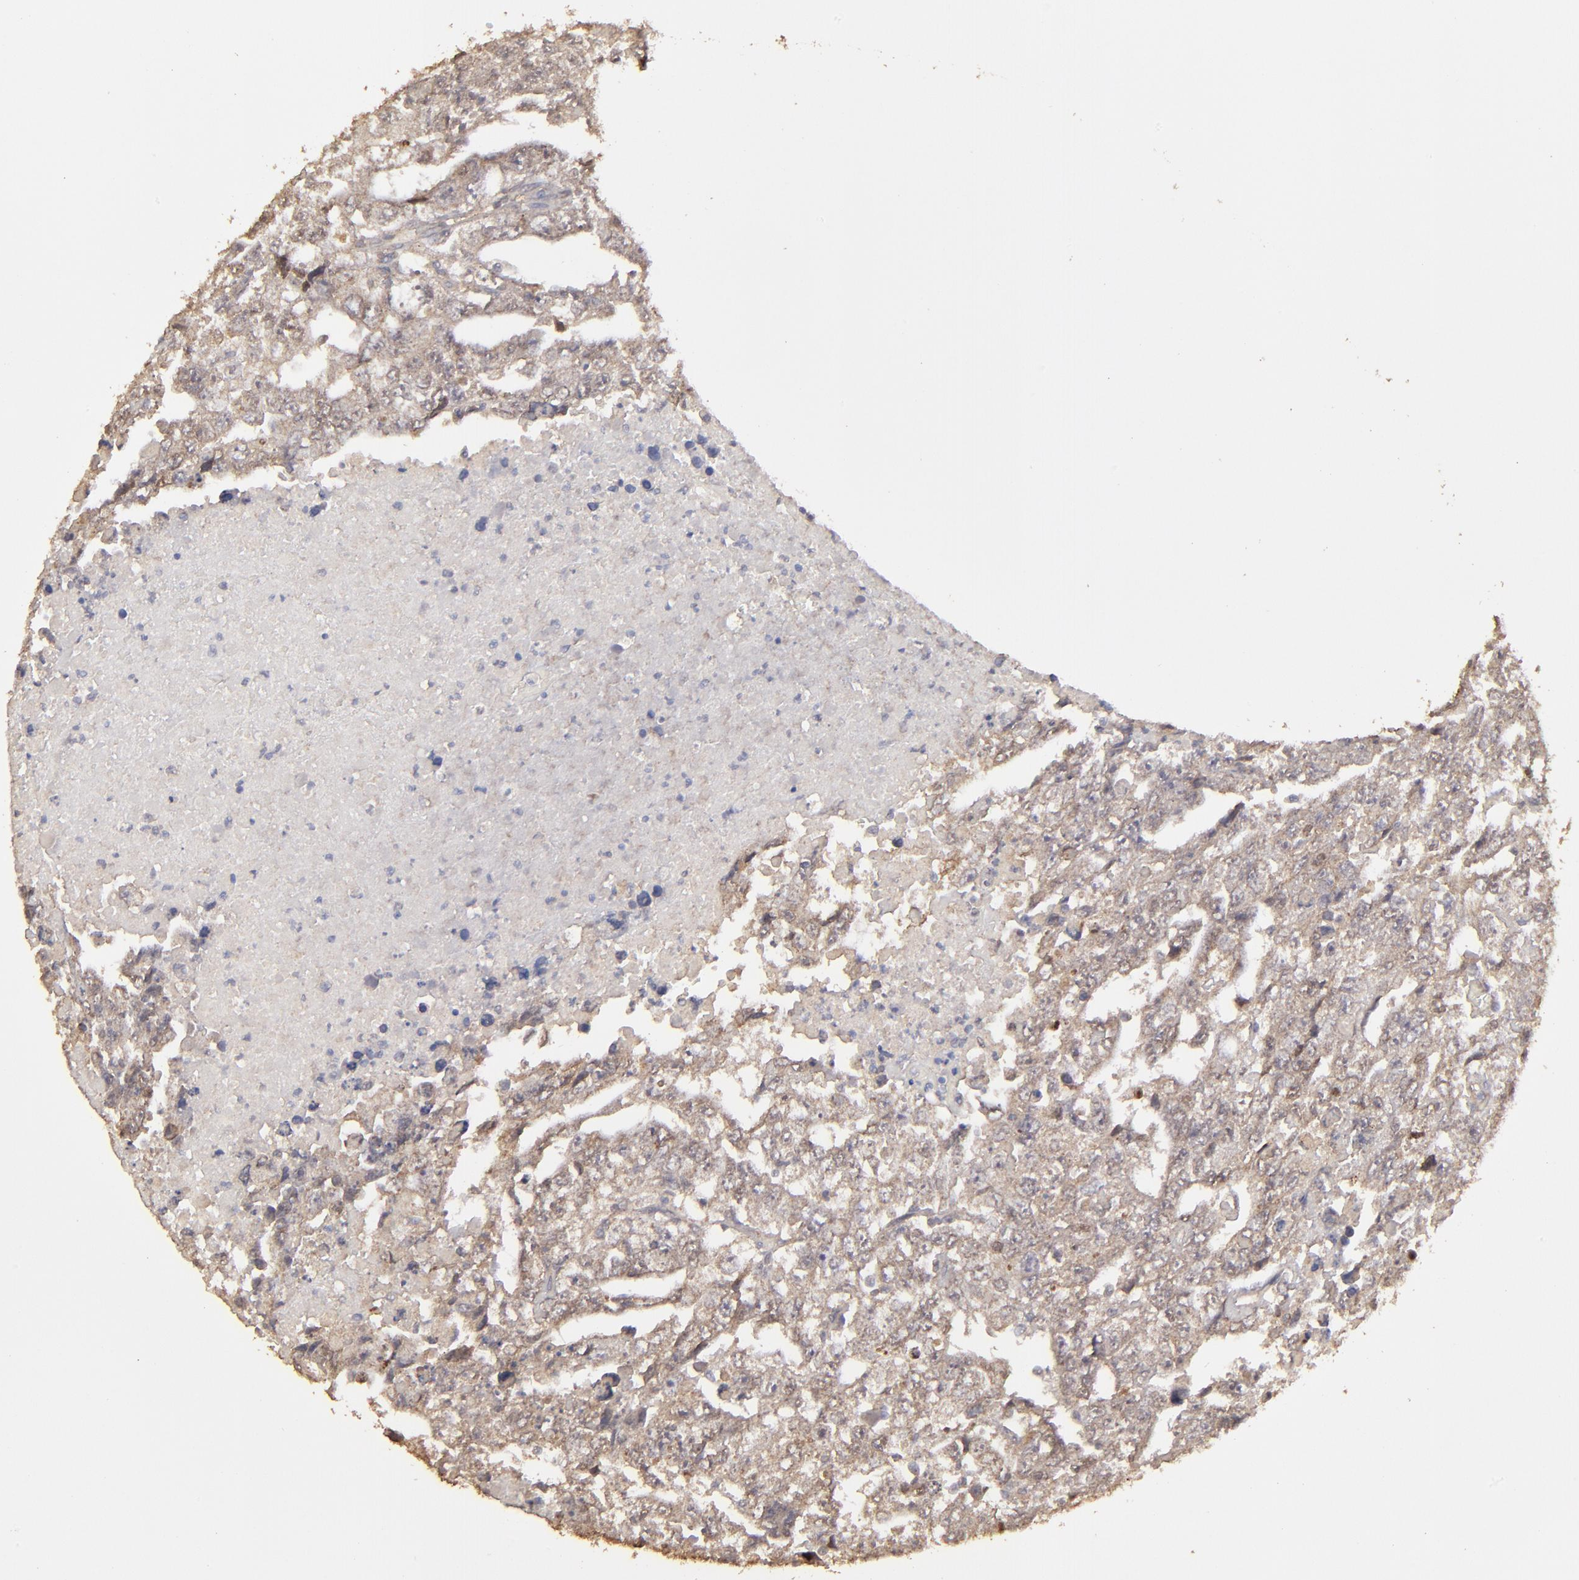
{"staining": {"intensity": "weak", "quantity": ">75%", "location": "cytoplasmic/membranous"}, "tissue": "testis cancer", "cell_type": "Tumor cells", "image_type": "cancer", "snomed": [{"axis": "morphology", "description": "Carcinoma, Embryonal, NOS"}, {"axis": "topography", "description": "Testis"}], "caption": "High-magnification brightfield microscopy of testis cancer (embryonal carcinoma) stained with DAB (brown) and counterstained with hematoxylin (blue). tumor cells exhibit weak cytoplasmic/membranous staining is seen in about>75% of cells.", "gene": "FAT1", "patient": {"sex": "male", "age": 36}}